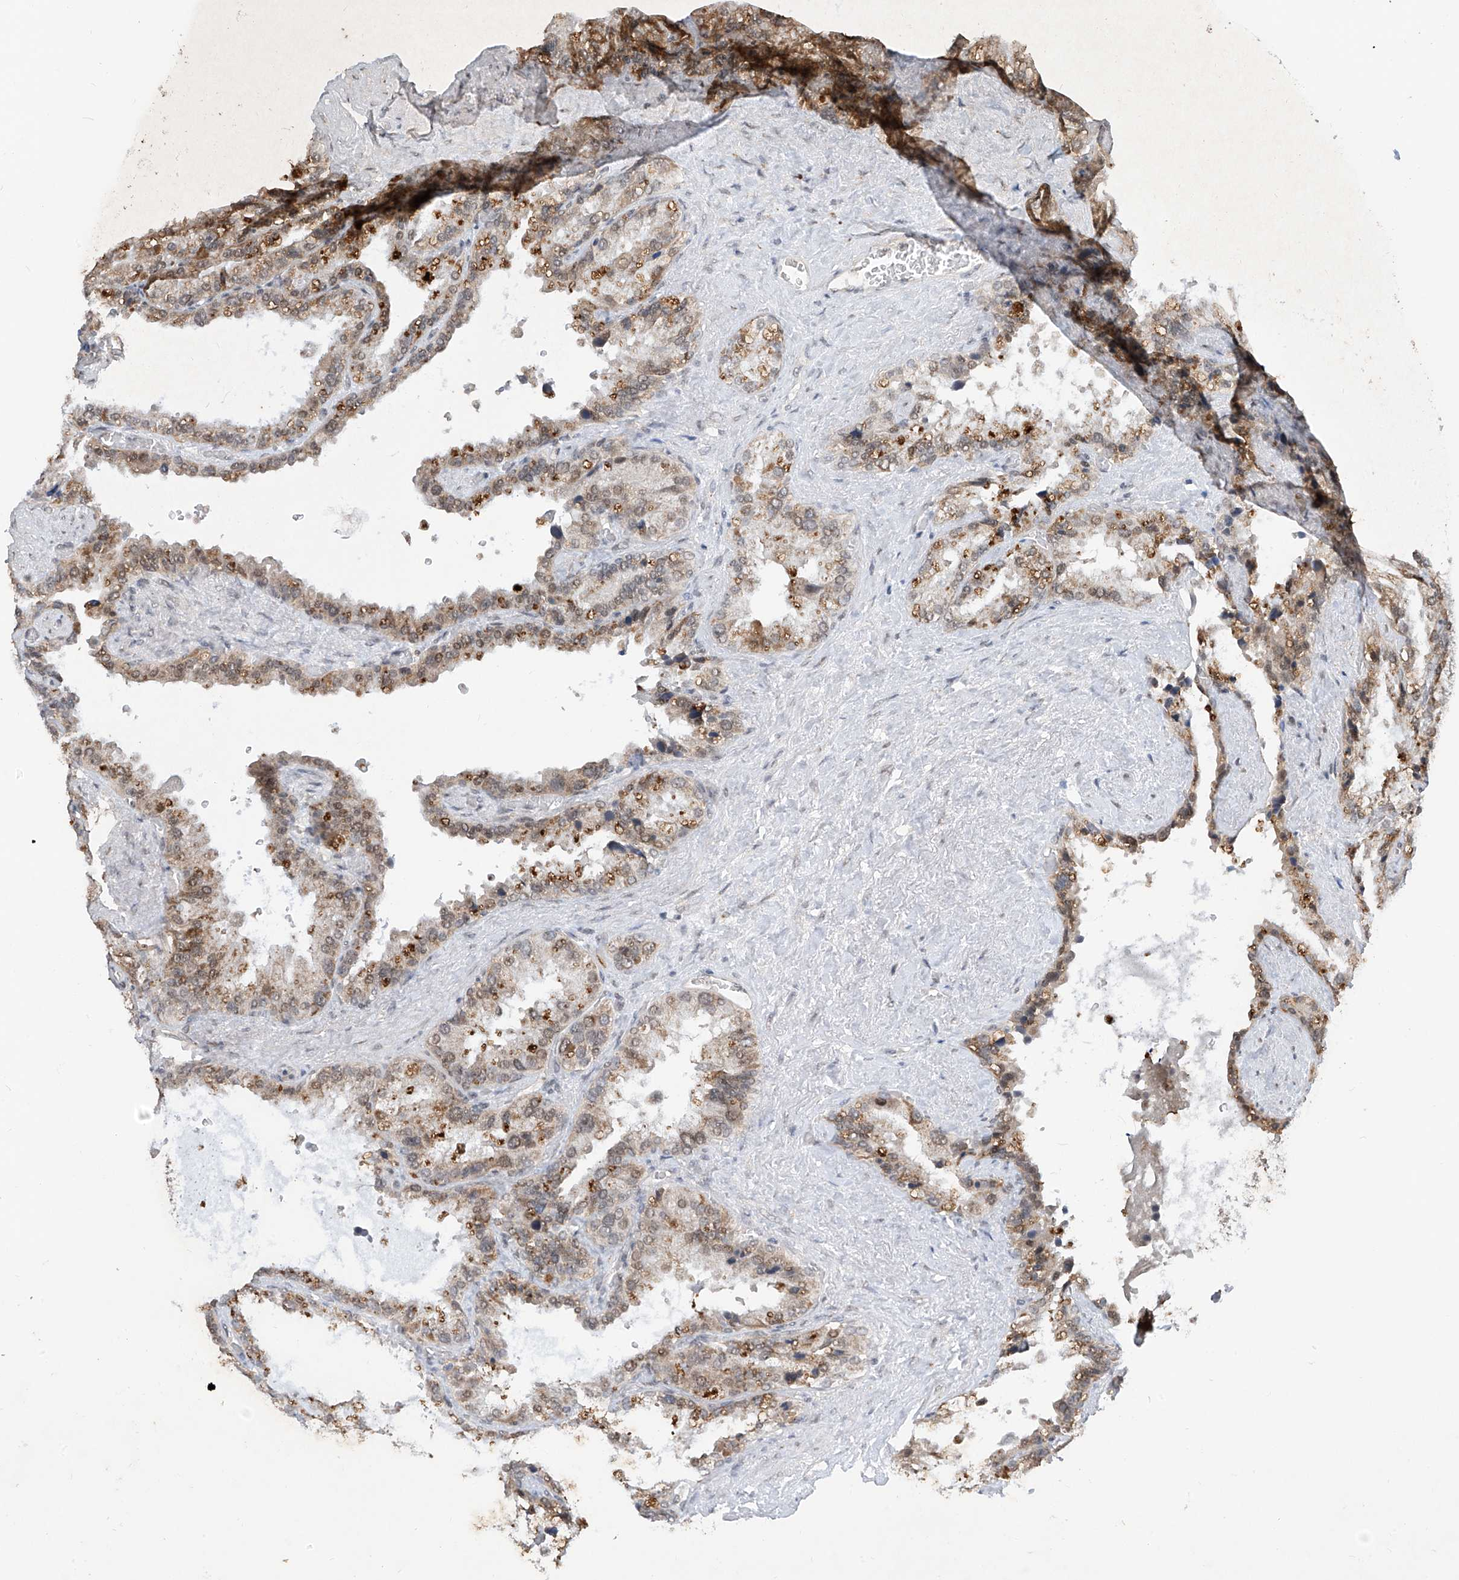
{"staining": {"intensity": "moderate", "quantity": ">75%", "location": "nuclear"}, "tissue": "seminal vesicle", "cell_type": "Glandular cells", "image_type": "normal", "snomed": [{"axis": "morphology", "description": "Normal tissue, NOS"}, {"axis": "topography", "description": "Prostate"}, {"axis": "topography", "description": "Seminal veicle"}], "caption": "Immunohistochemistry (IHC) (DAB) staining of benign human seminal vesicle displays moderate nuclear protein expression in about >75% of glandular cells. (Stains: DAB (3,3'-diaminobenzidine) in brown, nuclei in blue, Microscopy: brightfield microscopy at high magnification).", "gene": "RPAIN", "patient": {"sex": "male", "age": 68}}